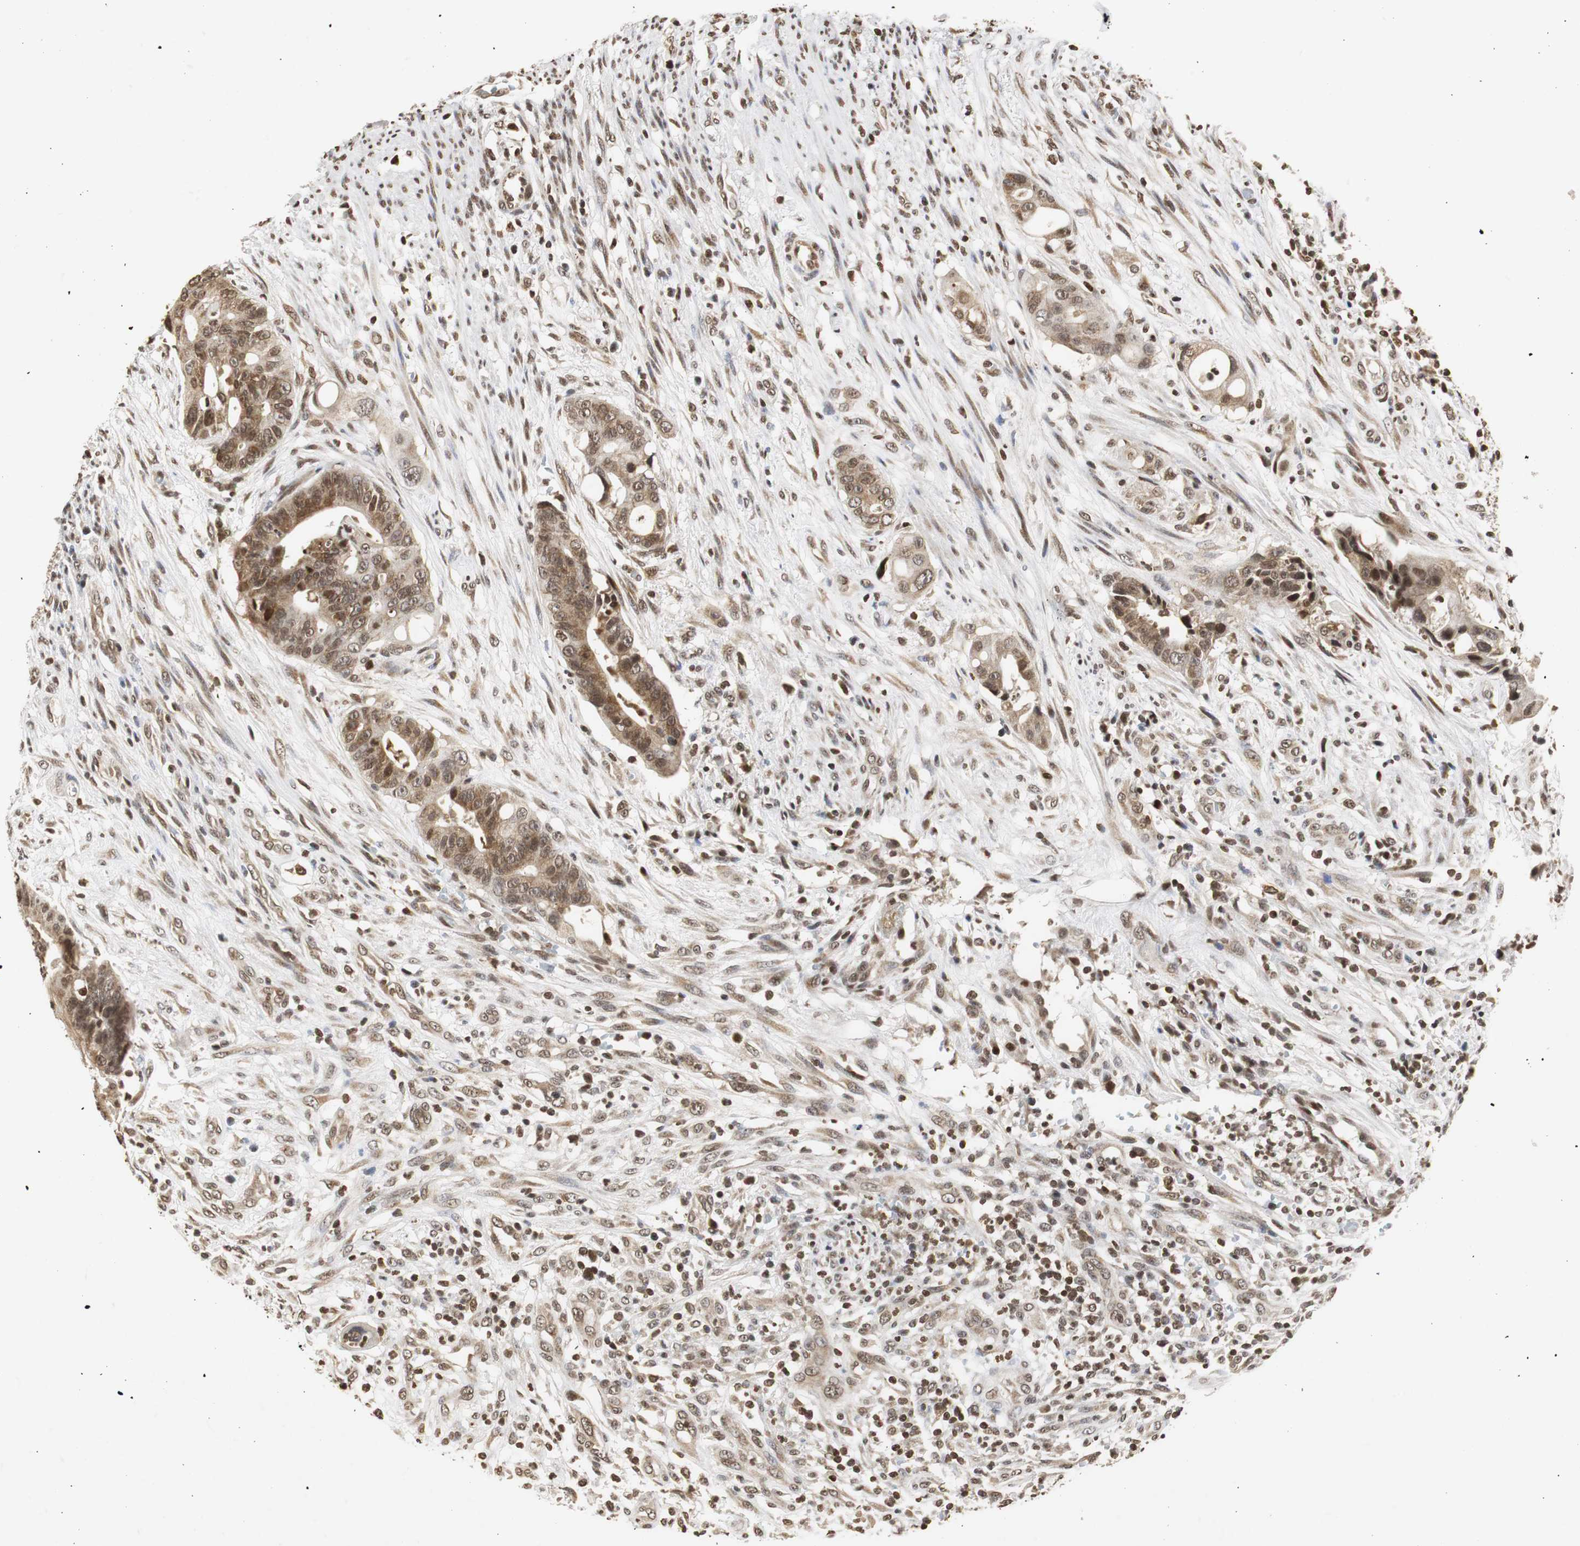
{"staining": {"intensity": "moderate", "quantity": ">75%", "location": "cytoplasmic/membranous,nuclear"}, "tissue": "colorectal cancer", "cell_type": "Tumor cells", "image_type": "cancer", "snomed": [{"axis": "morphology", "description": "Adenocarcinoma, NOS"}, {"axis": "topography", "description": "Colon"}], "caption": "DAB immunohistochemical staining of adenocarcinoma (colorectal) reveals moderate cytoplasmic/membranous and nuclear protein expression in about >75% of tumor cells. (DAB (3,3'-diaminobenzidine) = brown stain, brightfield microscopy at high magnification).", "gene": "ZFC3H1", "patient": {"sex": "female", "age": 57}}